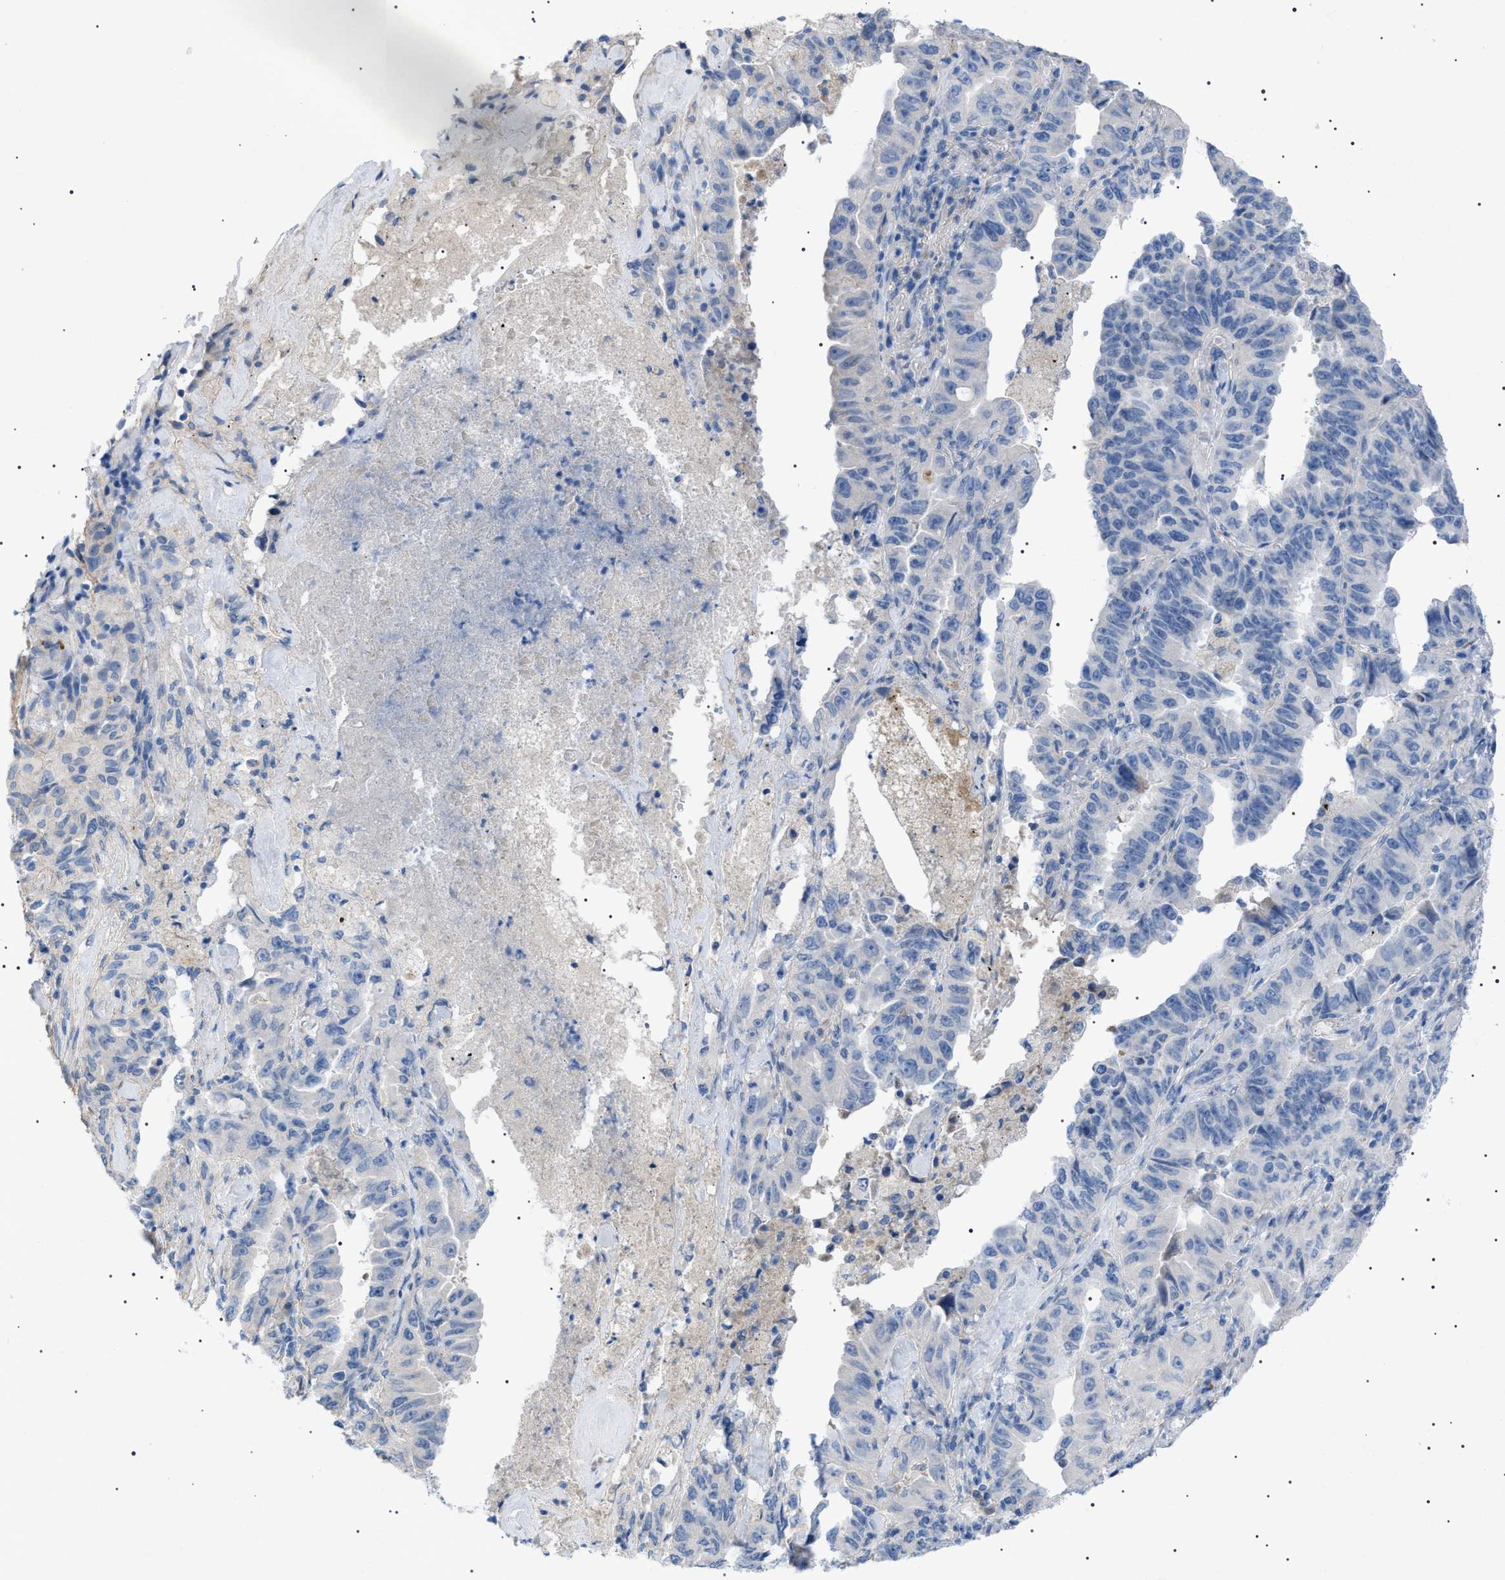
{"staining": {"intensity": "negative", "quantity": "none", "location": "none"}, "tissue": "lung cancer", "cell_type": "Tumor cells", "image_type": "cancer", "snomed": [{"axis": "morphology", "description": "Adenocarcinoma, NOS"}, {"axis": "topography", "description": "Lung"}], "caption": "Lung cancer was stained to show a protein in brown. There is no significant positivity in tumor cells.", "gene": "ADAMTS1", "patient": {"sex": "female", "age": 51}}